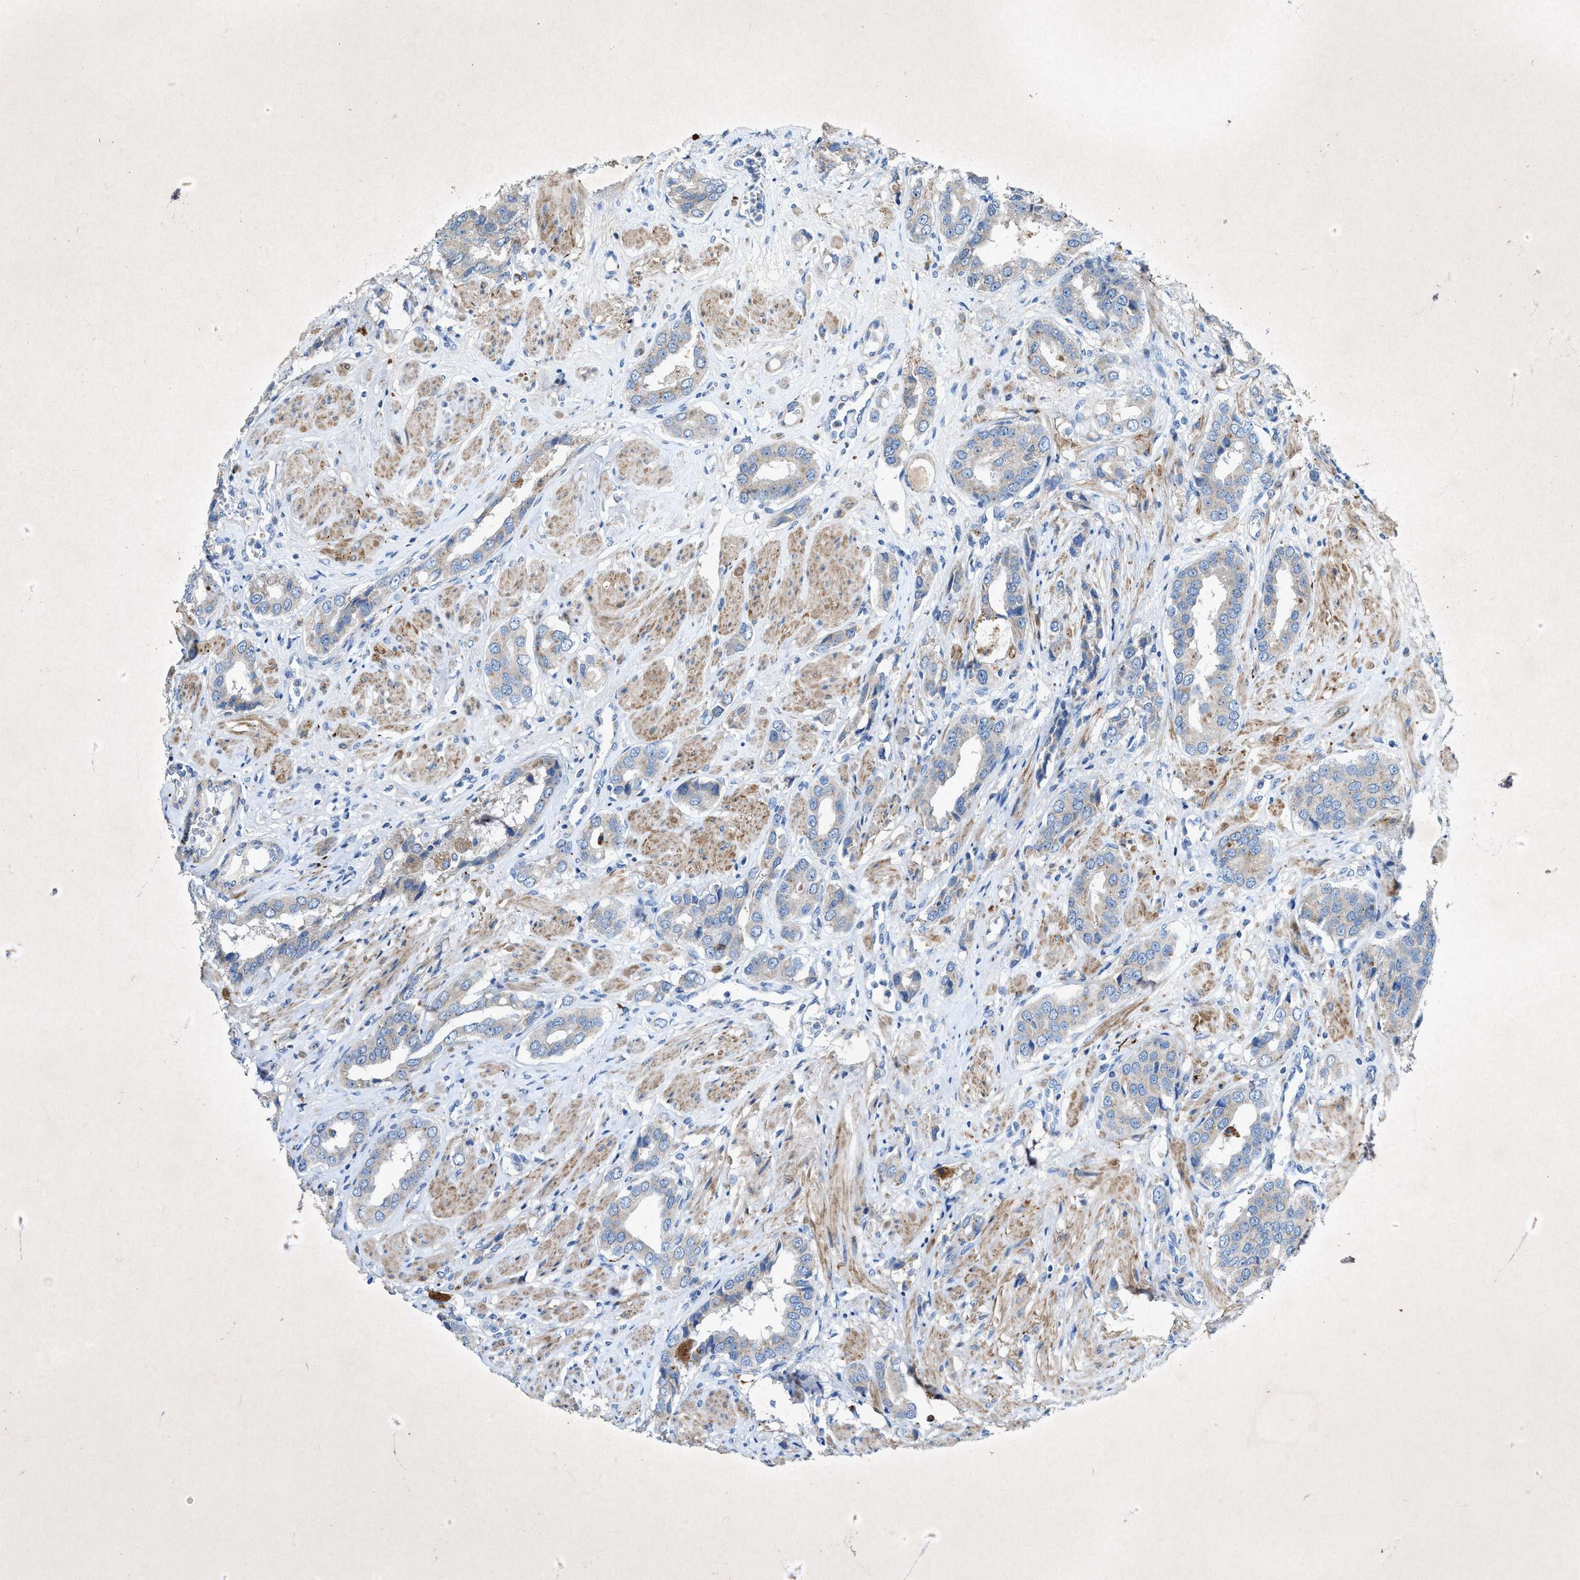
{"staining": {"intensity": "weak", "quantity": "<25%", "location": "cytoplasmic/membranous"}, "tissue": "prostate cancer", "cell_type": "Tumor cells", "image_type": "cancer", "snomed": [{"axis": "morphology", "description": "Adenocarcinoma, High grade"}, {"axis": "topography", "description": "Prostate"}], "caption": "DAB immunohistochemical staining of human adenocarcinoma (high-grade) (prostate) displays no significant positivity in tumor cells.", "gene": "URGCP", "patient": {"sex": "male", "age": 52}}